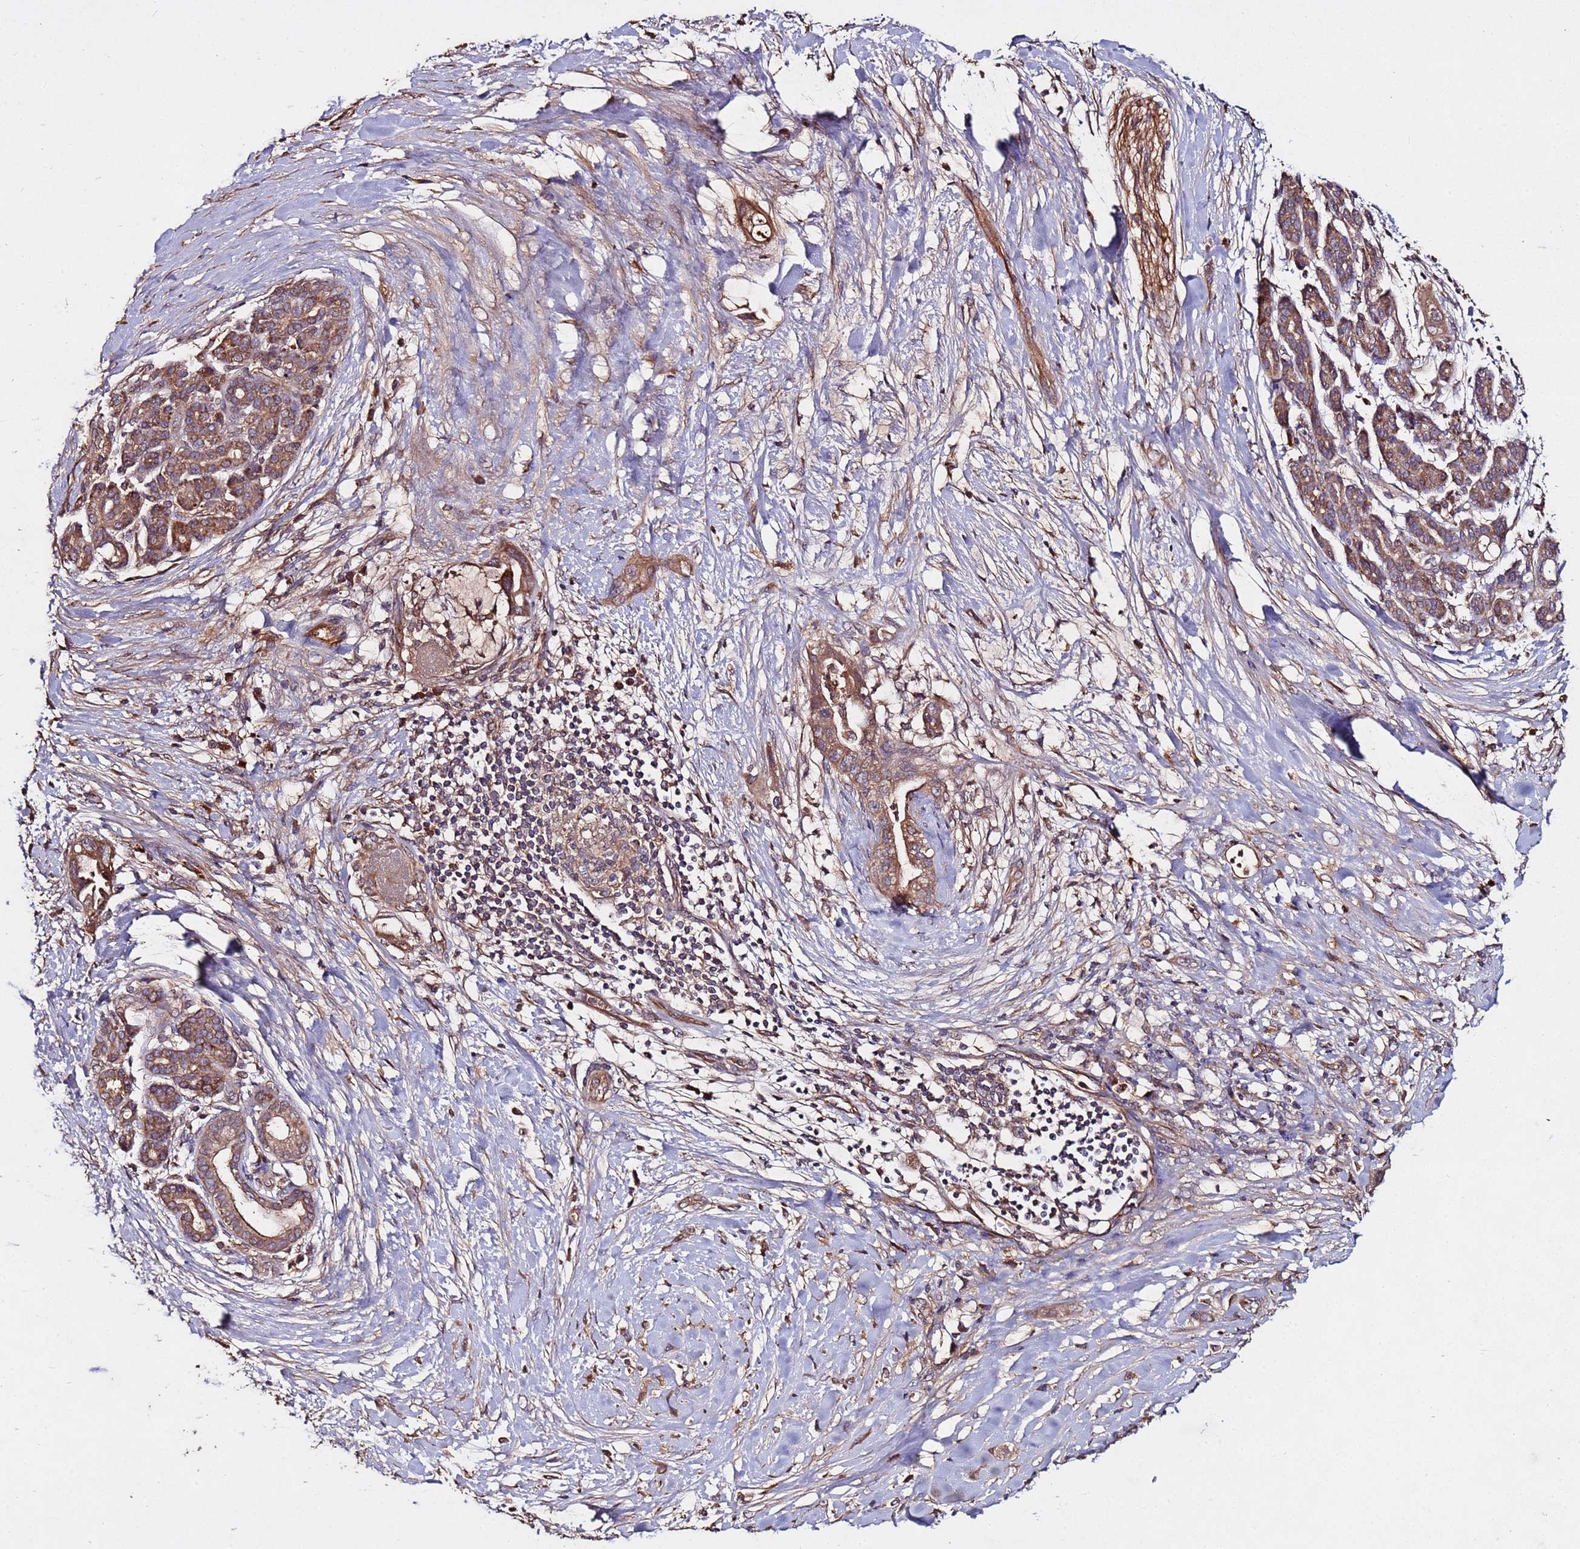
{"staining": {"intensity": "moderate", "quantity": ">75%", "location": "cytoplasmic/membranous"}, "tissue": "pancreatic cancer", "cell_type": "Tumor cells", "image_type": "cancer", "snomed": [{"axis": "morphology", "description": "Adenocarcinoma, NOS"}, {"axis": "topography", "description": "Pancreas"}], "caption": "Pancreatic cancer stained with IHC demonstrates moderate cytoplasmic/membranous positivity in approximately >75% of tumor cells.", "gene": "RPS15A", "patient": {"sex": "male", "age": 59}}